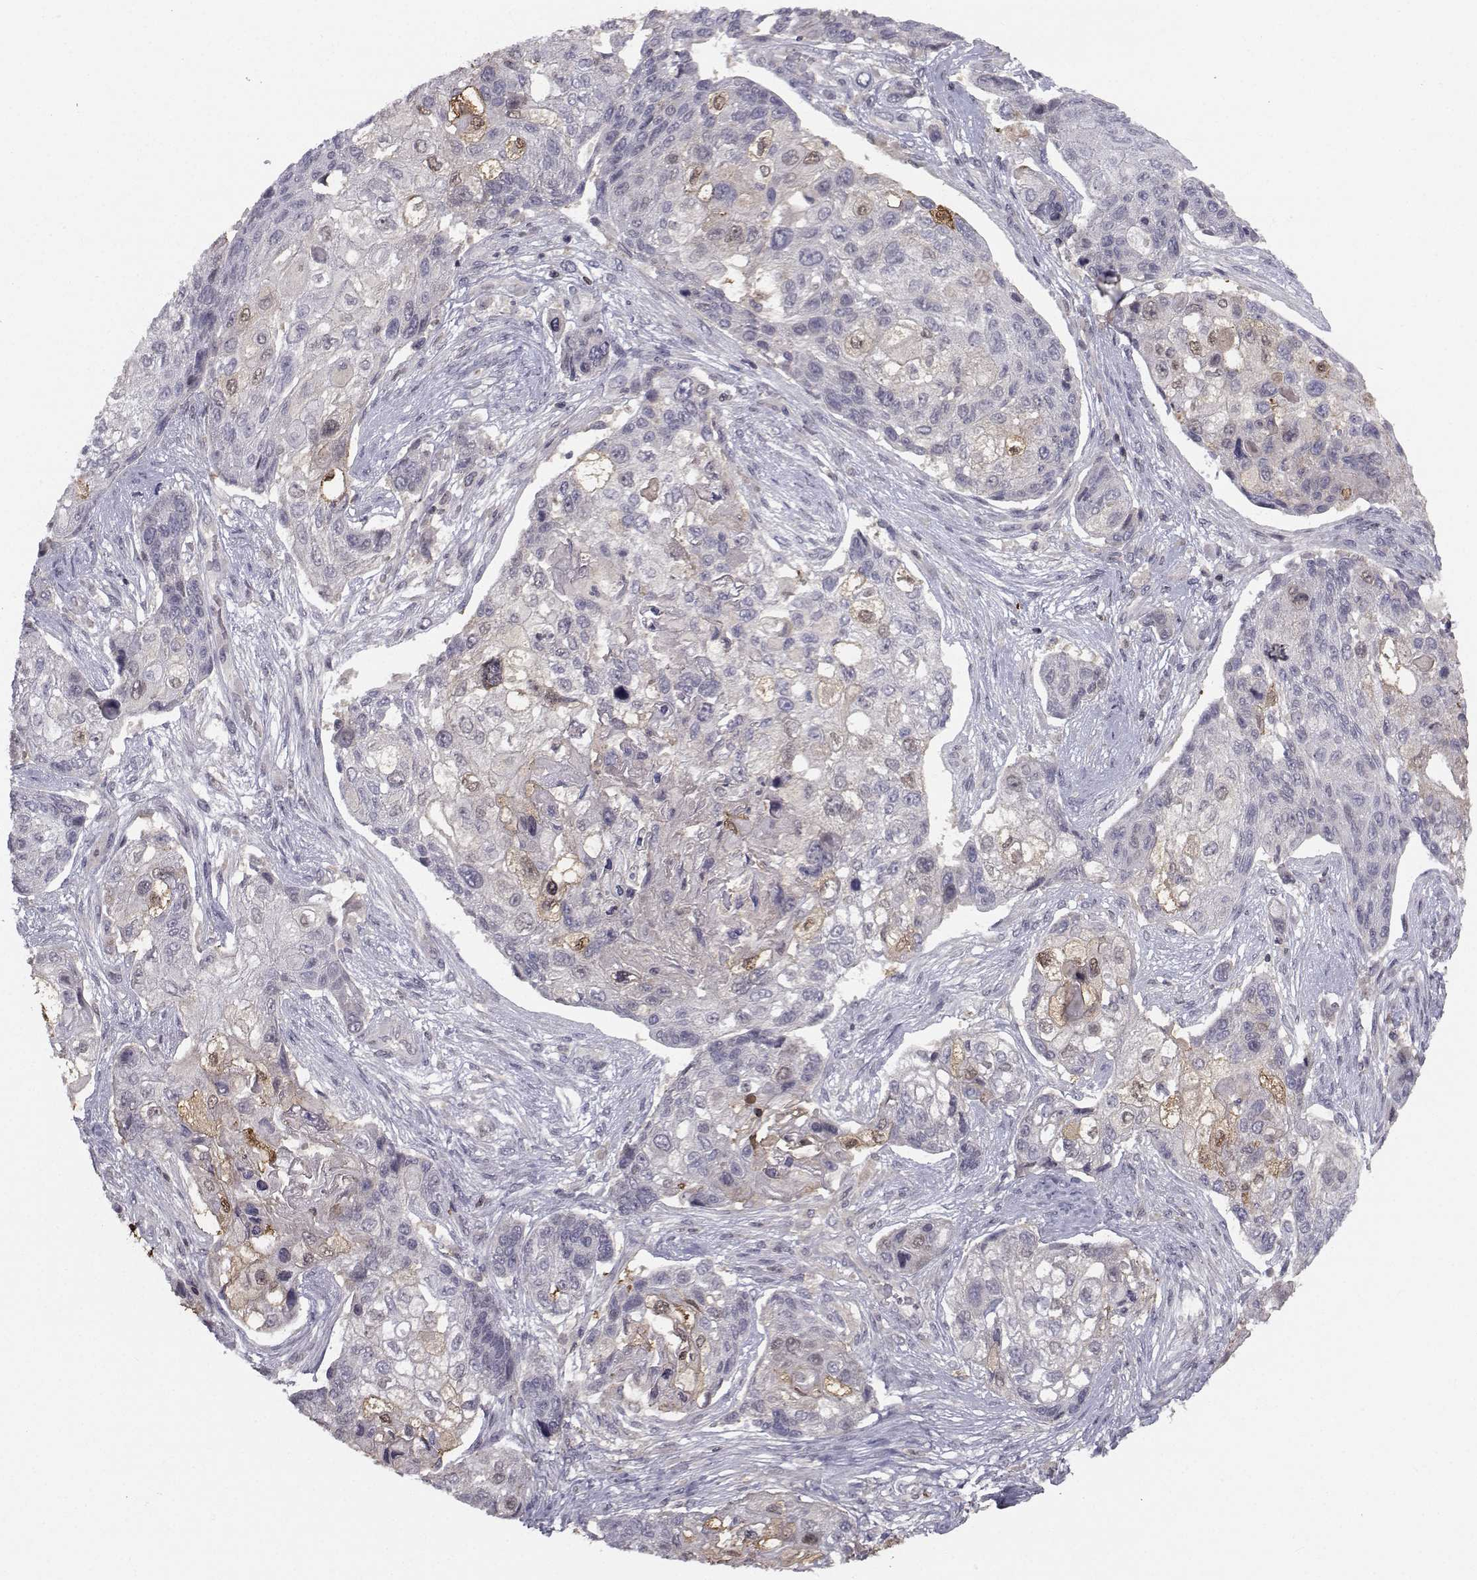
{"staining": {"intensity": "negative", "quantity": "none", "location": "none"}, "tissue": "lung cancer", "cell_type": "Tumor cells", "image_type": "cancer", "snomed": [{"axis": "morphology", "description": "Squamous cell carcinoma, NOS"}, {"axis": "topography", "description": "Lung"}], "caption": "IHC histopathology image of neoplastic tissue: human squamous cell carcinoma (lung) stained with DAB shows no significant protein expression in tumor cells. The staining is performed using DAB (3,3'-diaminobenzidine) brown chromogen with nuclei counter-stained in using hematoxylin.", "gene": "PCP4L1", "patient": {"sex": "male", "age": 69}}